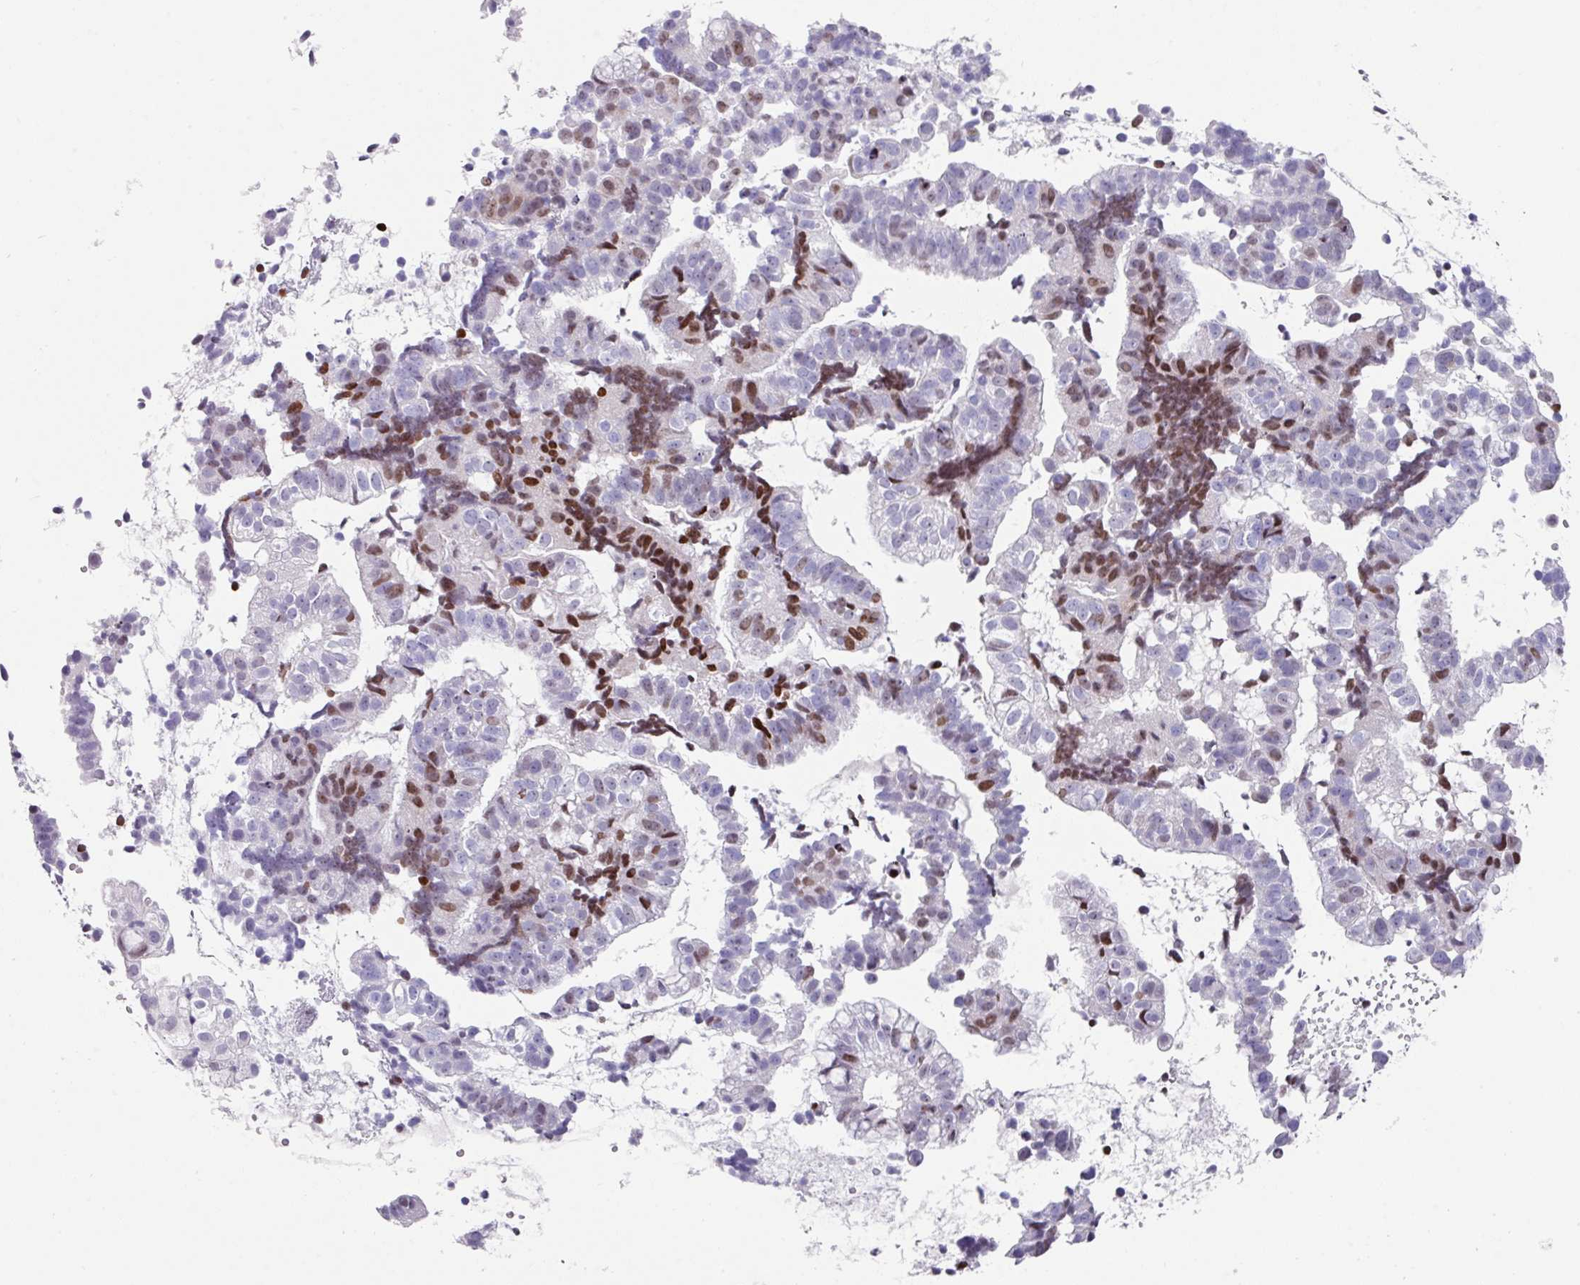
{"staining": {"intensity": "moderate", "quantity": "<25%", "location": "nuclear"}, "tissue": "endometrial cancer", "cell_type": "Tumor cells", "image_type": "cancer", "snomed": [{"axis": "morphology", "description": "Adenocarcinoma, NOS"}, {"axis": "topography", "description": "Endometrium"}], "caption": "Immunohistochemical staining of endometrial cancer (adenocarcinoma) reveals moderate nuclear protein staining in about <25% of tumor cells. Immunohistochemistry stains the protein of interest in brown and the nuclei are stained blue.", "gene": "TCF3", "patient": {"sex": "female", "age": 76}}